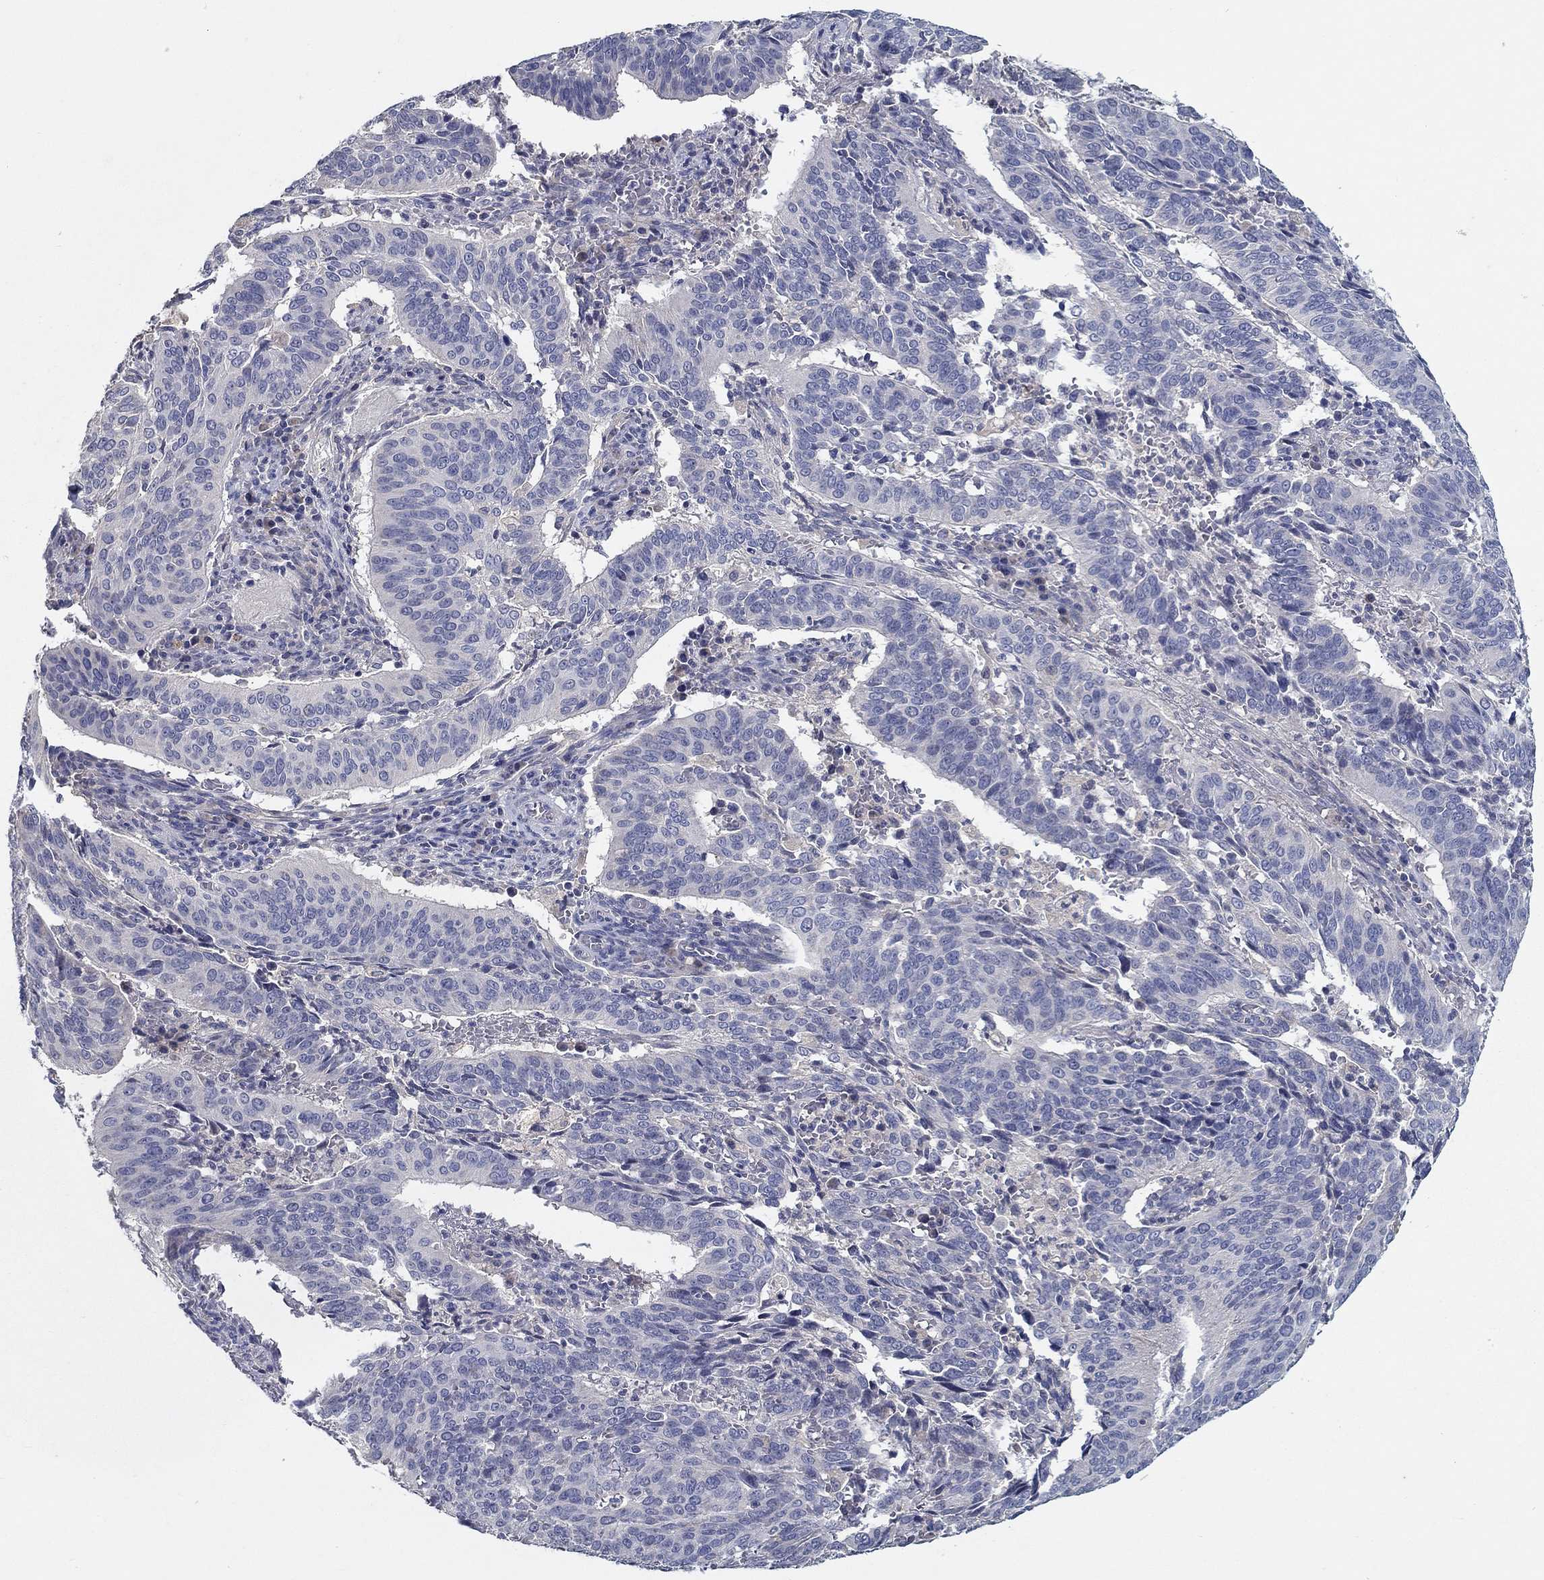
{"staining": {"intensity": "negative", "quantity": "none", "location": "none"}, "tissue": "cervical cancer", "cell_type": "Tumor cells", "image_type": "cancer", "snomed": [{"axis": "morphology", "description": "Normal tissue, NOS"}, {"axis": "morphology", "description": "Squamous cell carcinoma, NOS"}, {"axis": "topography", "description": "Cervix"}], "caption": "Immunohistochemical staining of human squamous cell carcinoma (cervical) reveals no significant positivity in tumor cells.", "gene": "PROZ", "patient": {"sex": "female", "age": 39}}